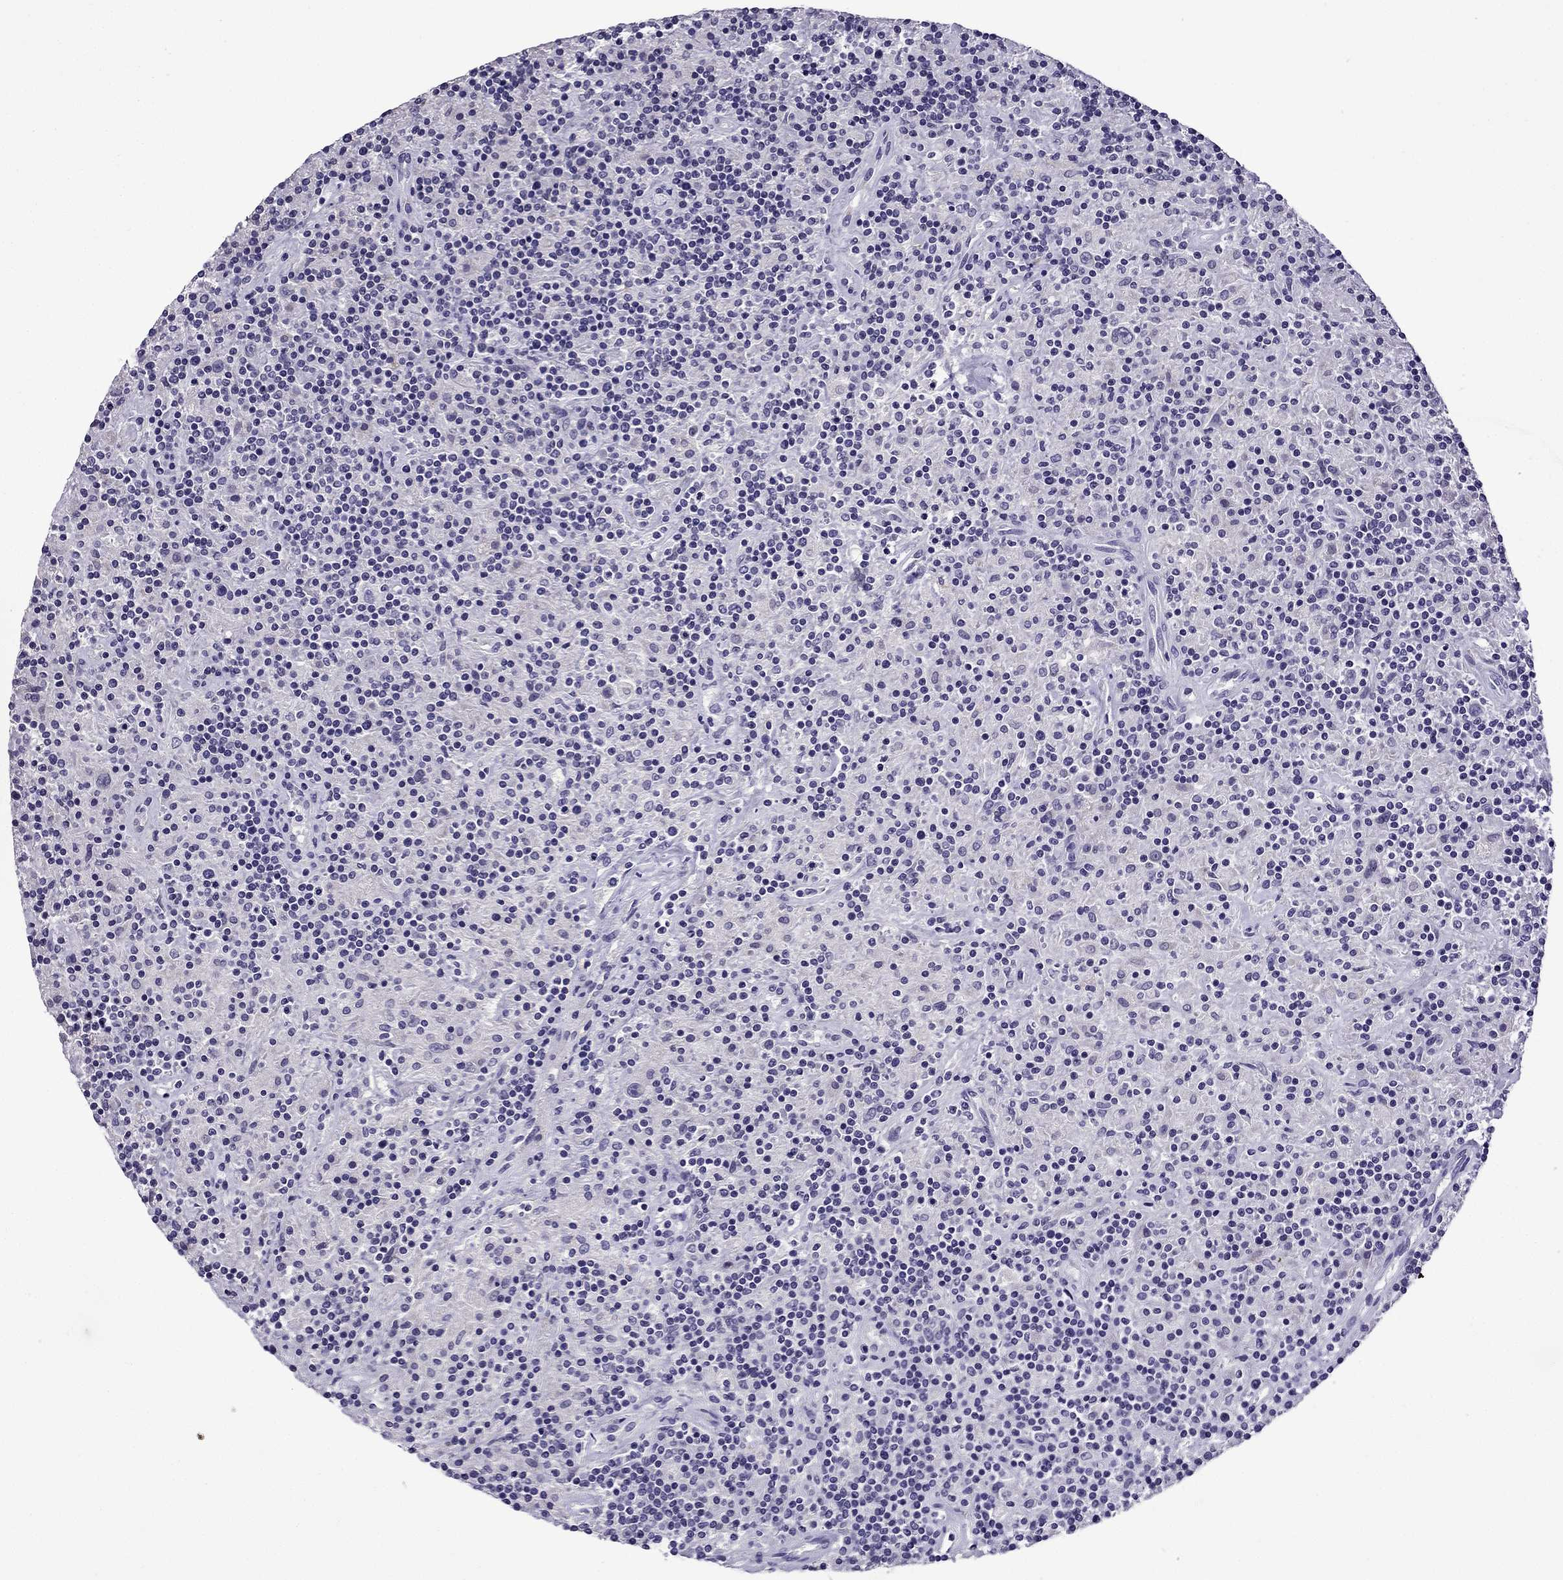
{"staining": {"intensity": "negative", "quantity": "none", "location": "none"}, "tissue": "lymphoma", "cell_type": "Tumor cells", "image_type": "cancer", "snomed": [{"axis": "morphology", "description": "Hodgkin's disease, NOS"}, {"axis": "topography", "description": "Lymph node"}], "caption": "This is an immunohistochemistry micrograph of Hodgkin's disease. There is no positivity in tumor cells.", "gene": "TTN", "patient": {"sex": "male", "age": 70}}